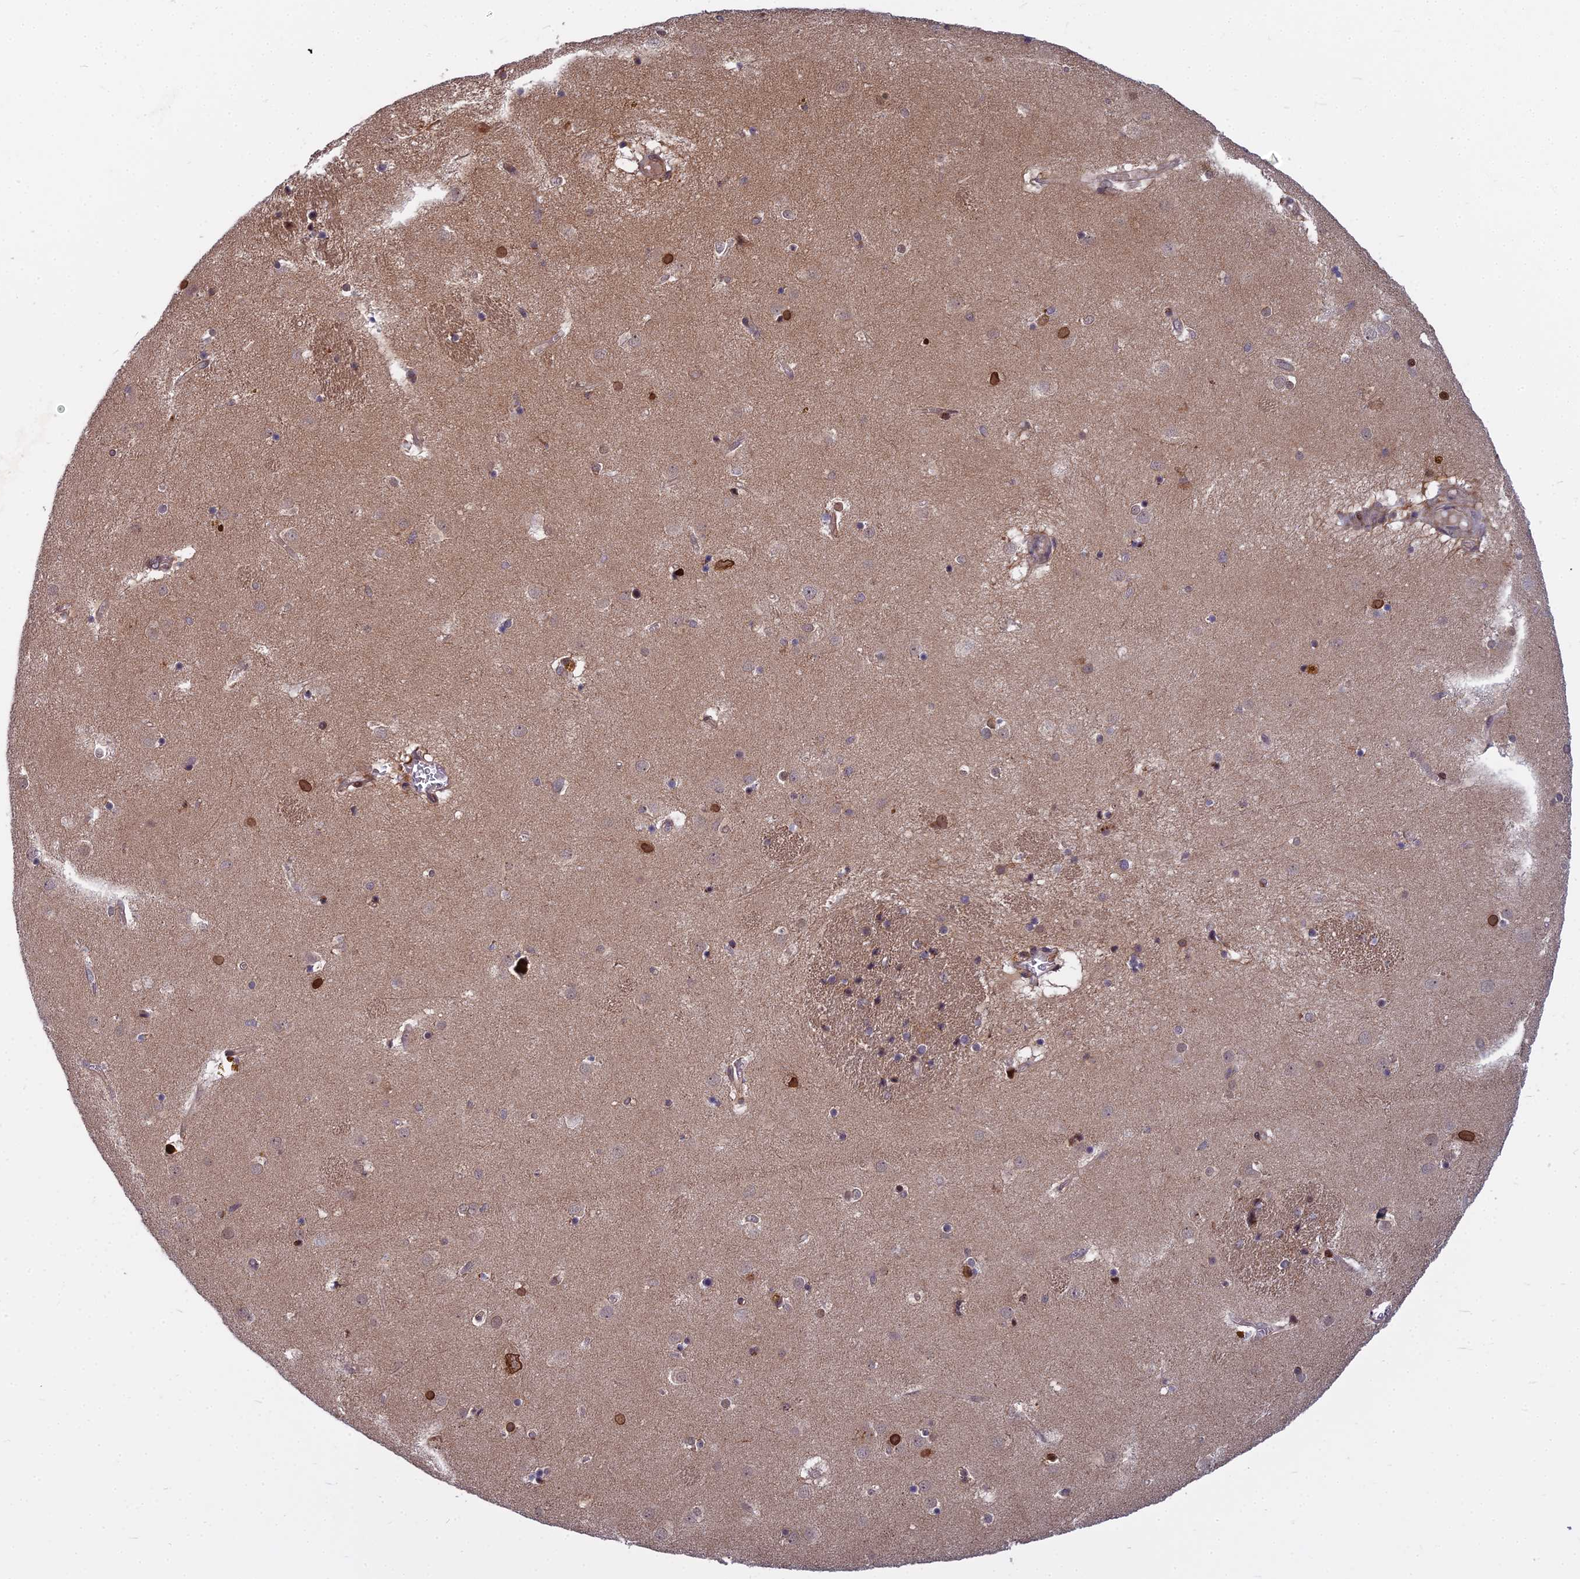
{"staining": {"intensity": "weak", "quantity": "<25%", "location": "cytoplasmic/membranous"}, "tissue": "caudate", "cell_type": "Glial cells", "image_type": "normal", "snomed": [{"axis": "morphology", "description": "Normal tissue, NOS"}, {"axis": "topography", "description": "Lateral ventricle wall"}], "caption": "IHC photomicrograph of normal human caudate stained for a protein (brown), which shows no positivity in glial cells. (Brightfield microscopy of DAB (3,3'-diaminobenzidine) IHC at high magnification).", "gene": "COMMD2", "patient": {"sex": "male", "age": 70}}